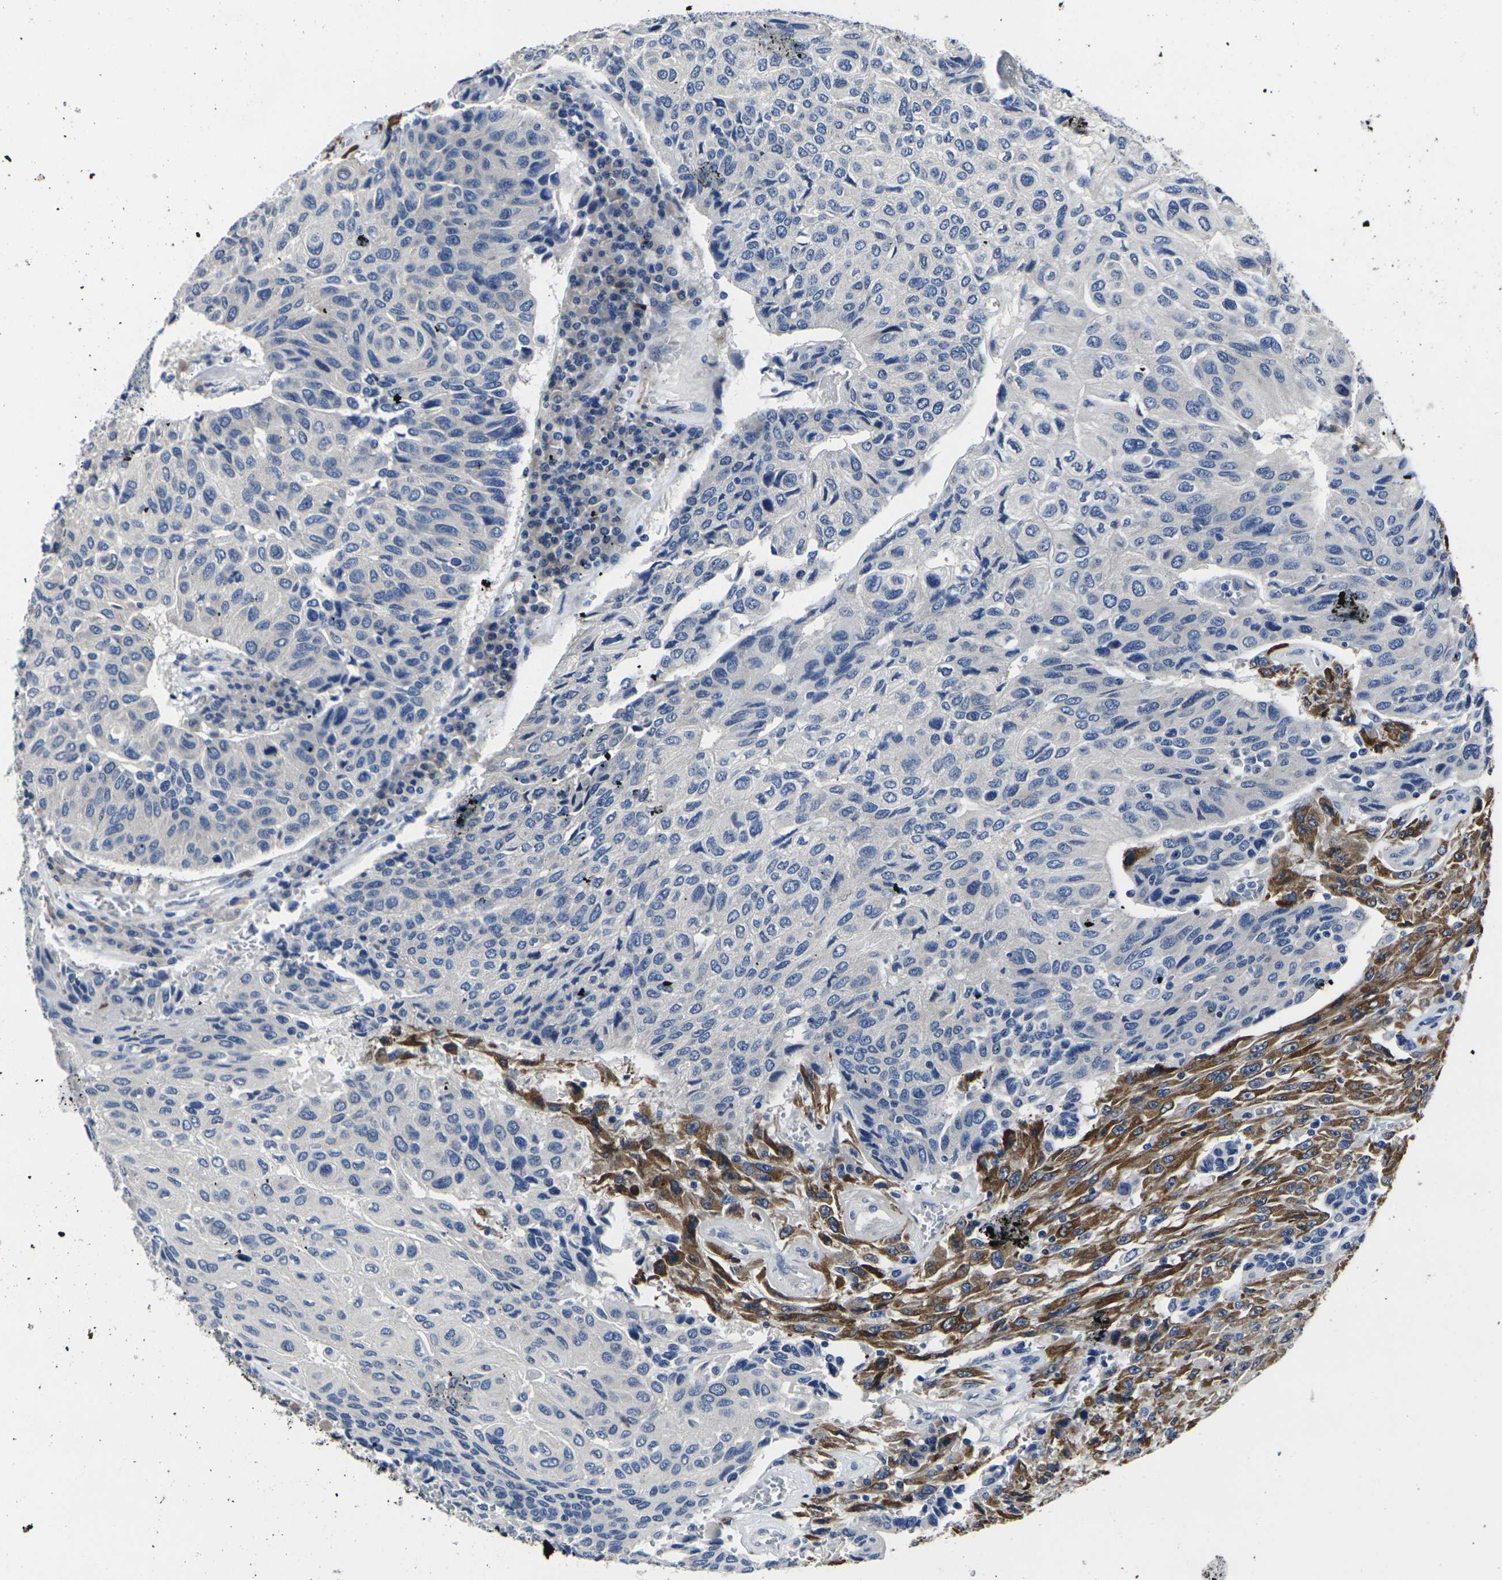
{"staining": {"intensity": "moderate", "quantity": "25%-75%", "location": "cytoplasmic/membranous"}, "tissue": "urothelial cancer", "cell_type": "Tumor cells", "image_type": "cancer", "snomed": [{"axis": "morphology", "description": "Urothelial carcinoma, High grade"}, {"axis": "topography", "description": "Urinary bladder"}], "caption": "Immunohistochemistry micrograph of neoplastic tissue: urothelial cancer stained using immunohistochemistry exhibits medium levels of moderate protein expression localized specifically in the cytoplasmic/membranous of tumor cells, appearing as a cytoplasmic/membranous brown color.", "gene": "CYP2C8", "patient": {"sex": "male", "age": 66}}